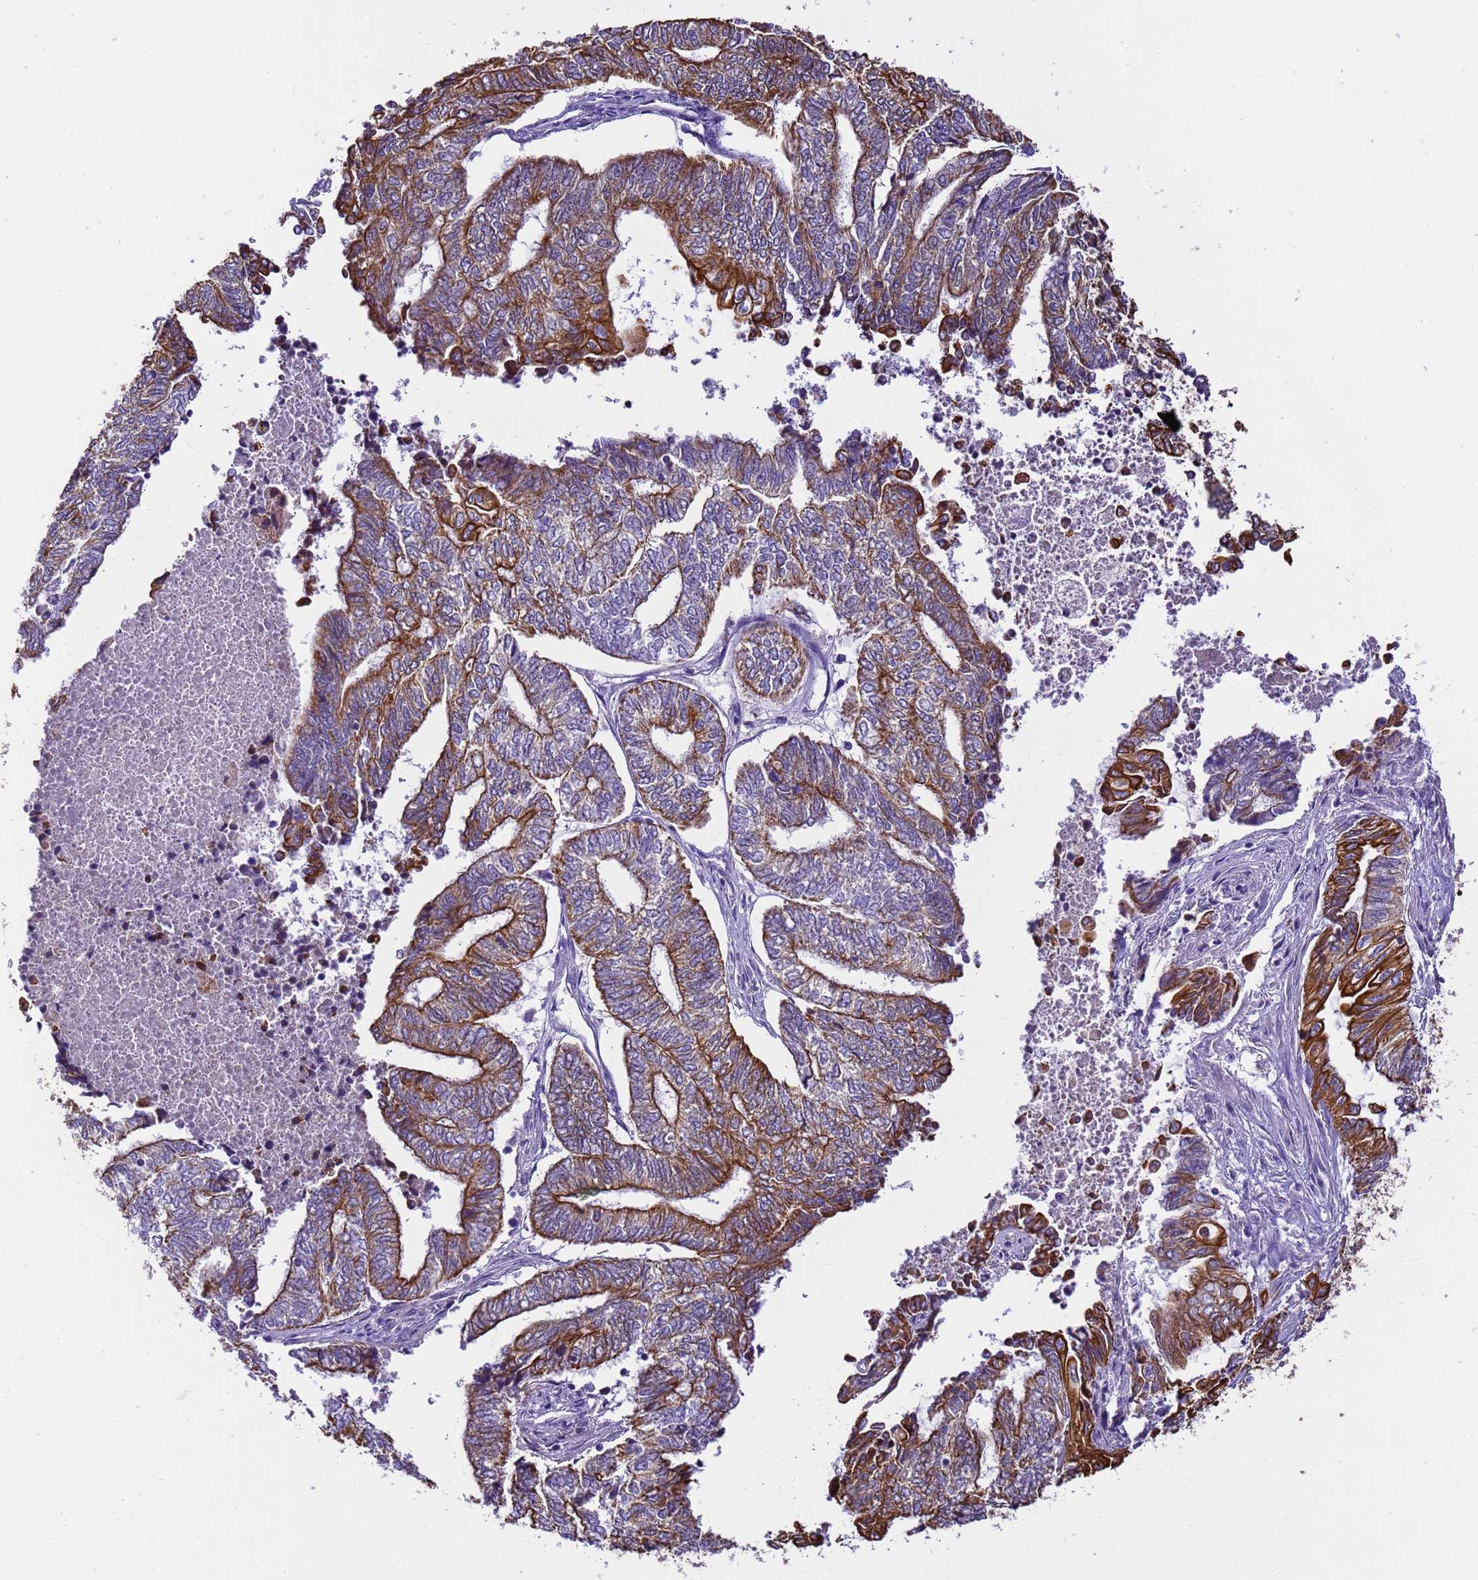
{"staining": {"intensity": "strong", "quantity": "25%-75%", "location": "cytoplasmic/membranous"}, "tissue": "endometrial cancer", "cell_type": "Tumor cells", "image_type": "cancer", "snomed": [{"axis": "morphology", "description": "Adenocarcinoma, NOS"}, {"axis": "topography", "description": "Uterus"}, {"axis": "topography", "description": "Endometrium"}], "caption": "Protein expression analysis of endometrial adenocarcinoma exhibits strong cytoplasmic/membranous positivity in approximately 25%-75% of tumor cells.", "gene": "PIEZO2", "patient": {"sex": "female", "age": 70}}